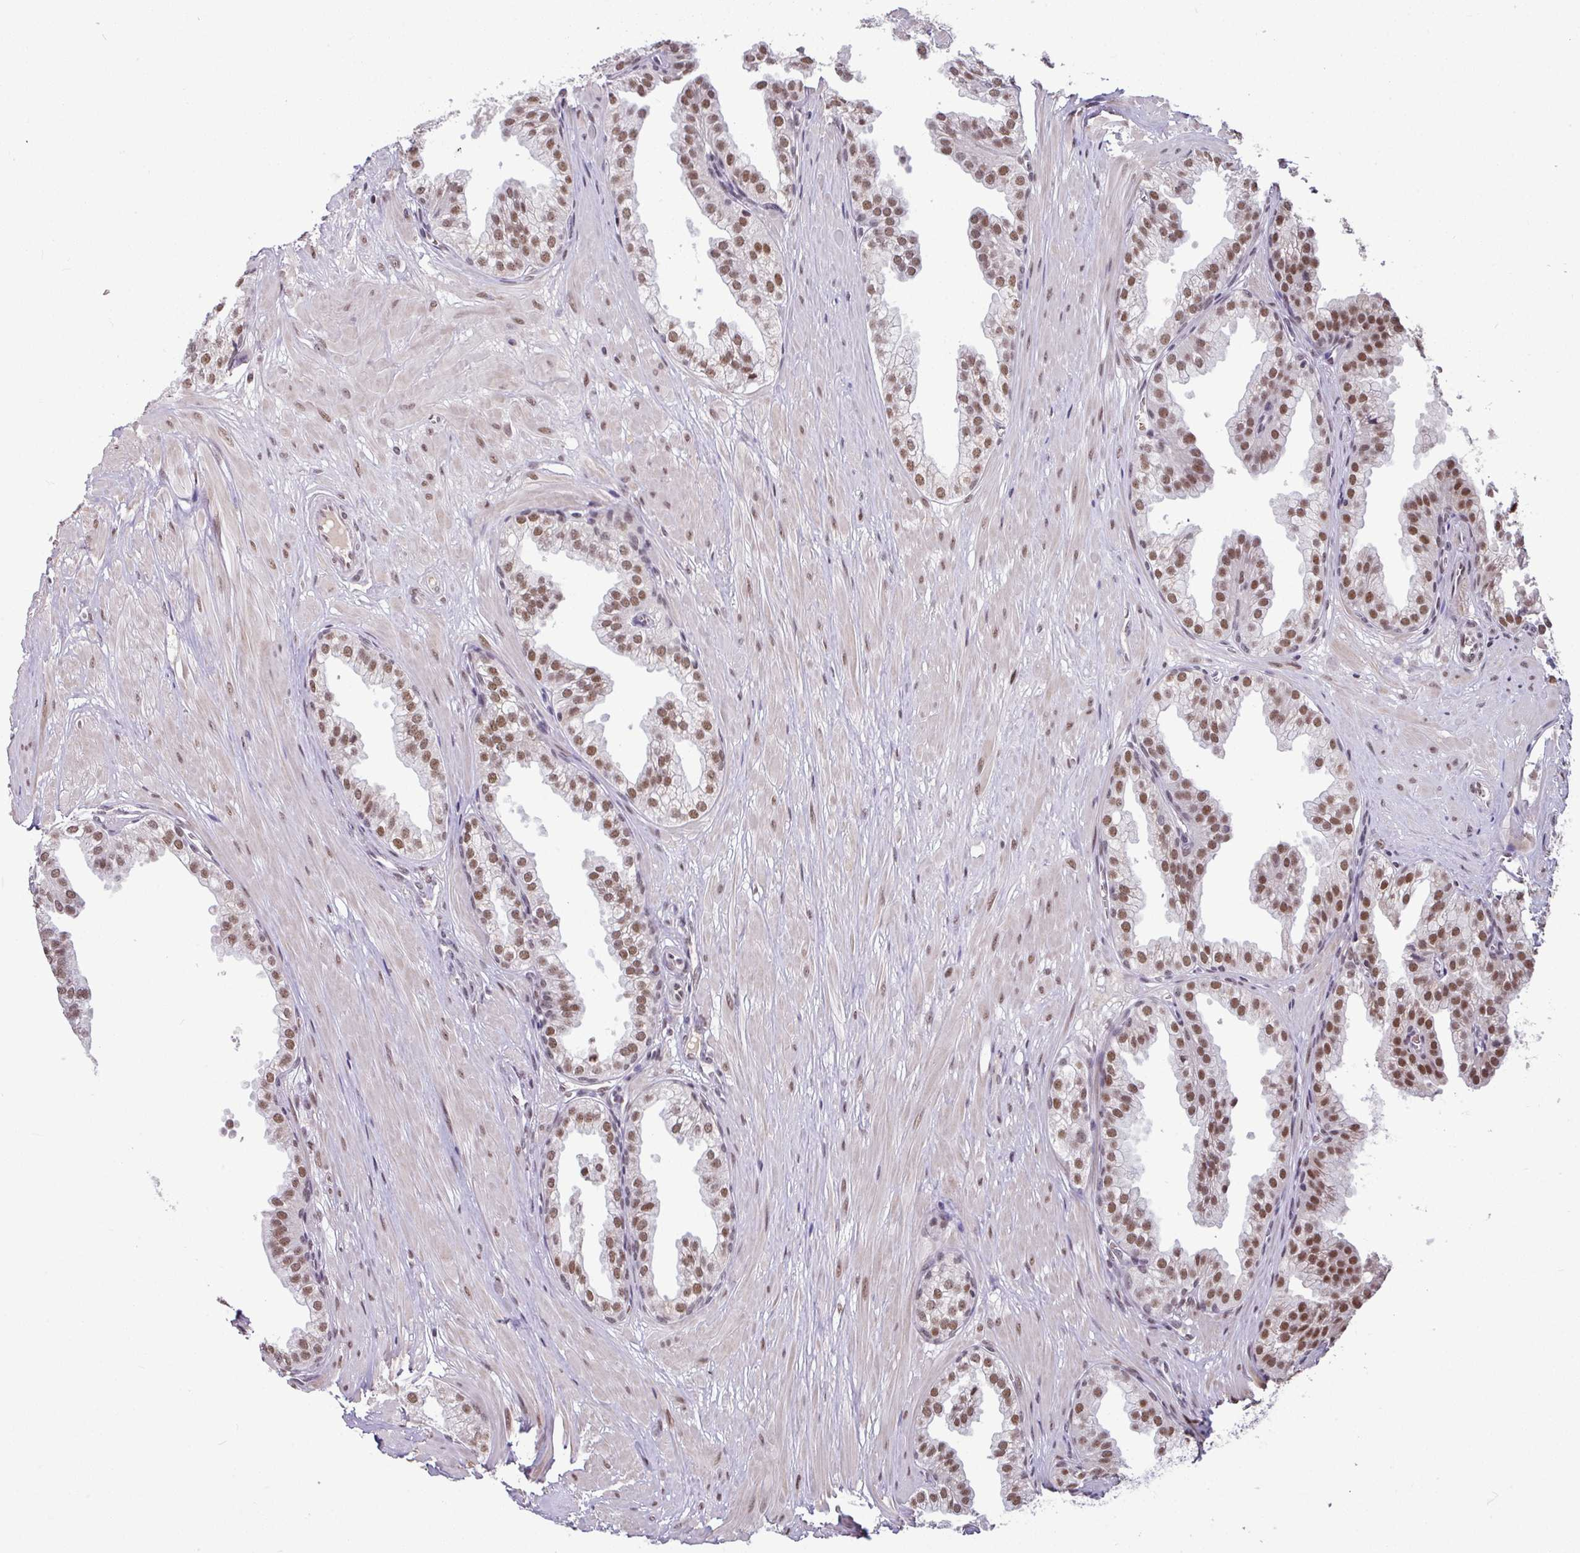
{"staining": {"intensity": "moderate", "quantity": ">75%", "location": "nuclear"}, "tissue": "prostate", "cell_type": "Glandular cells", "image_type": "normal", "snomed": [{"axis": "morphology", "description": "Normal tissue, NOS"}, {"axis": "topography", "description": "Prostate"}, {"axis": "topography", "description": "Peripheral nerve tissue"}], "caption": "The micrograph reveals staining of benign prostate, revealing moderate nuclear protein positivity (brown color) within glandular cells.", "gene": "TDG", "patient": {"sex": "male", "age": 55}}